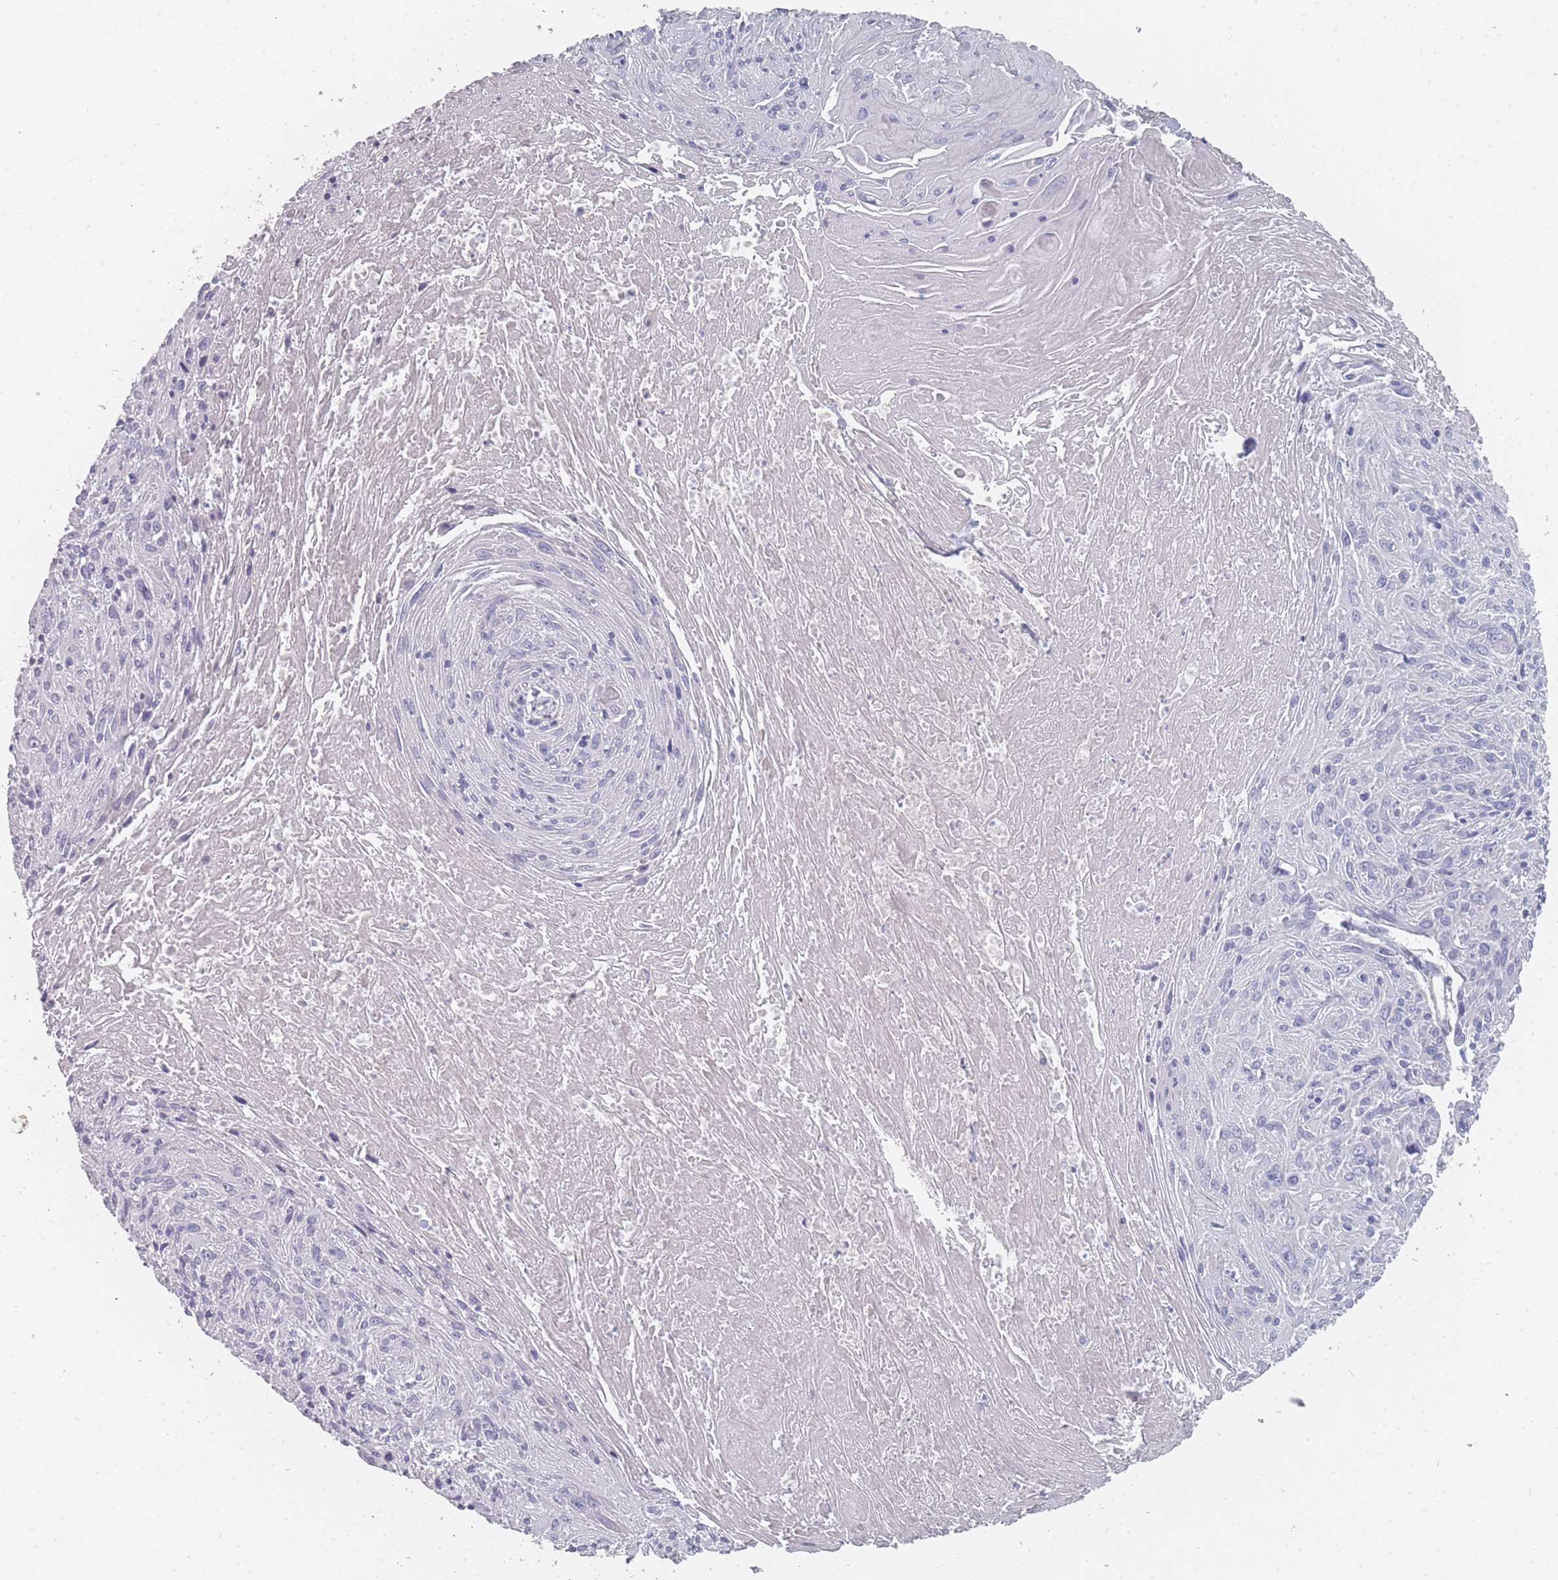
{"staining": {"intensity": "negative", "quantity": "none", "location": "none"}, "tissue": "cervical cancer", "cell_type": "Tumor cells", "image_type": "cancer", "snomed": [{"axis": "morphology", "description": "Squamous cell carcinoma, NOS"}, {"axis": "topography", "description": "Cervix"}], "caption": "High magnification brightfield microscopy of cervical cancer stained with DAB (3,3'-diaminobenzidine) (brown) and counterstained with hematoxylin (blue): tumor cells show no significant staining.", "gene": "SLC35E4", "patient": {"sex": "female", "age": 51}}